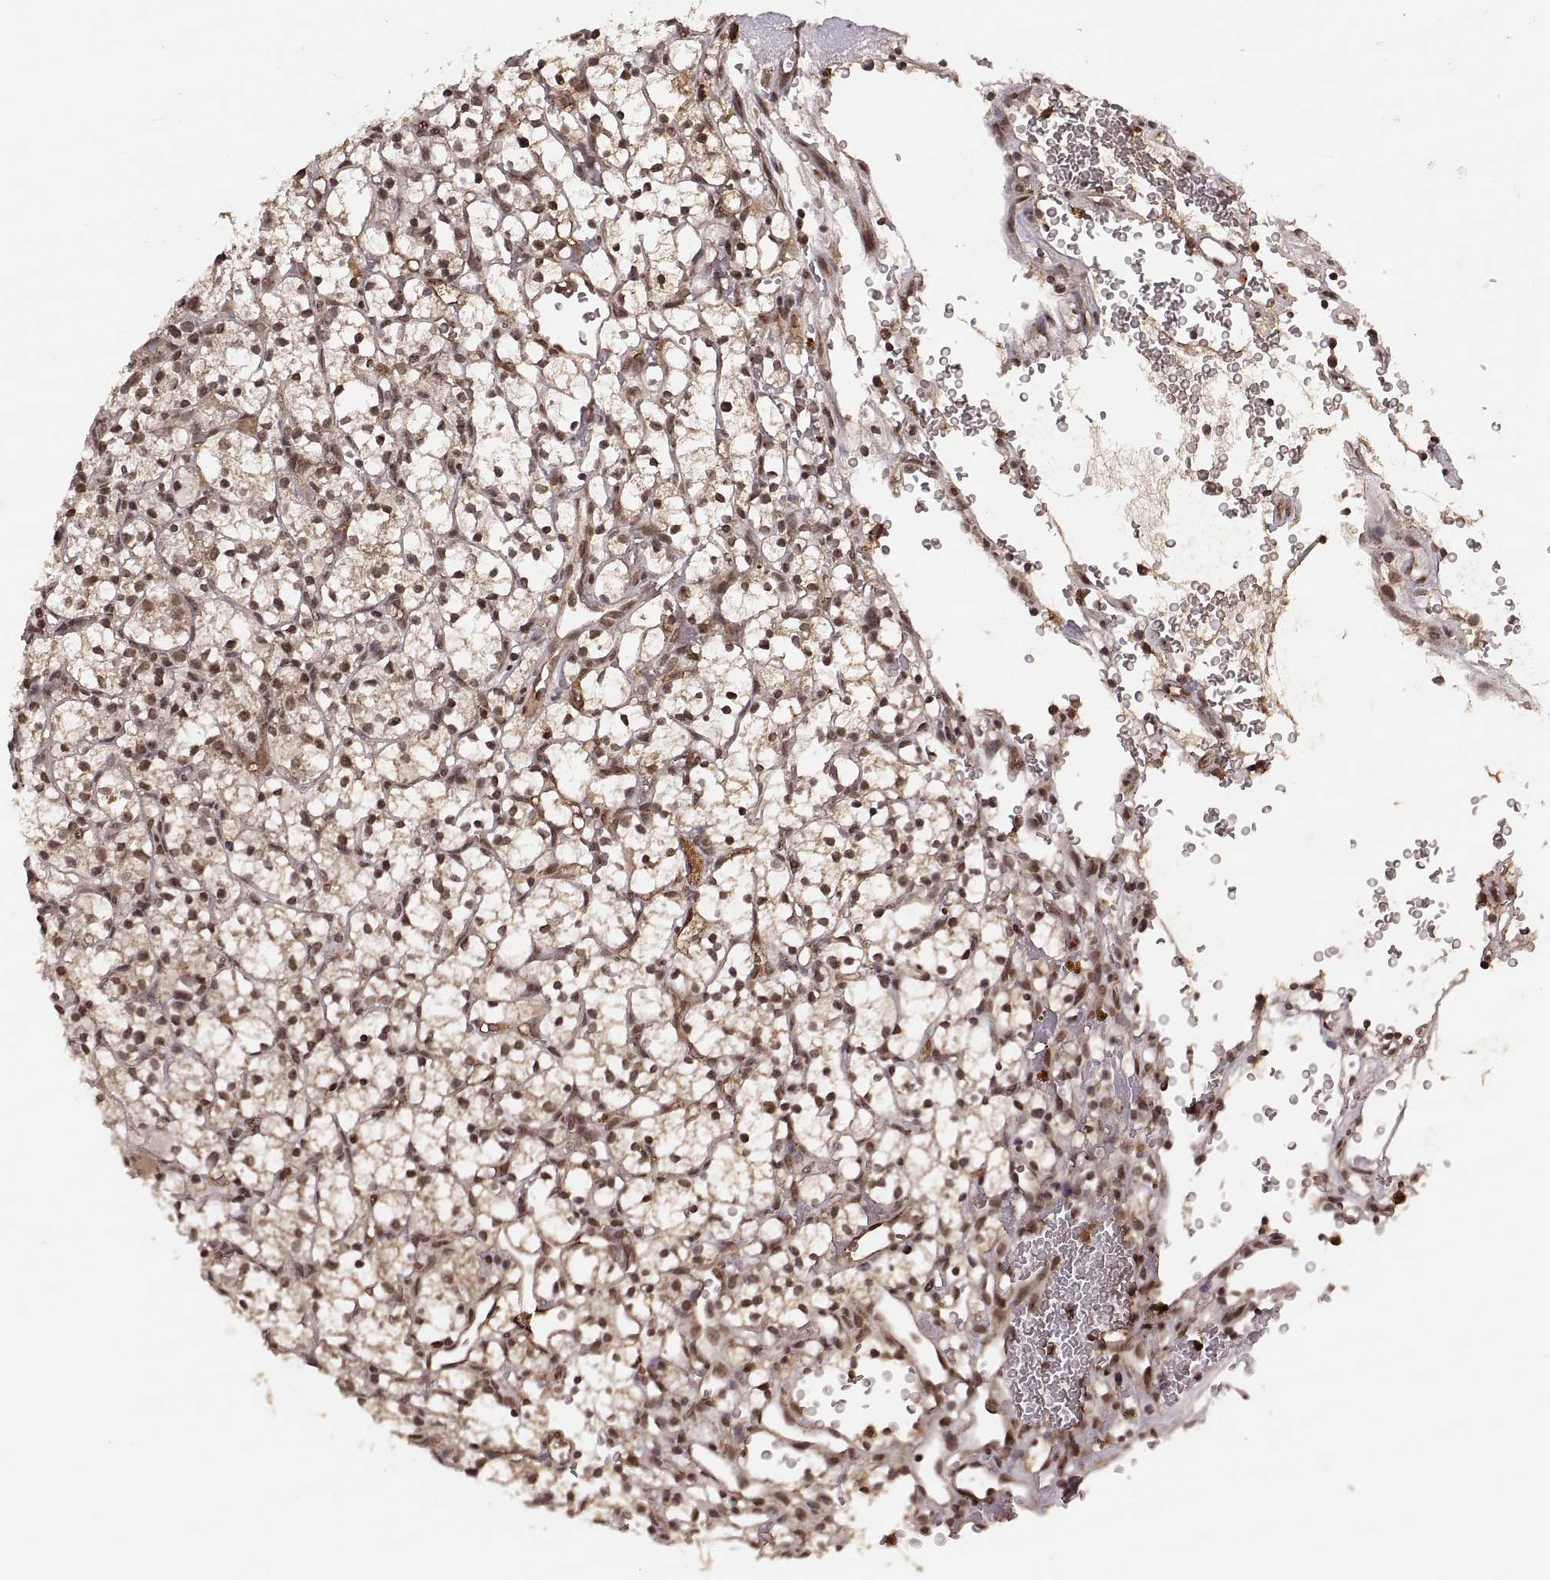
{"staining": {"intensity": "moderate", "quantity": ">75%", "location": "nuclear"}, "tissue": "renal cancer", "cell_type": "Tumor cells", "image_type": "cancer", "snomed": [{"axis": "morphology", "description": "Adenocarcinoma, NOS"}, {"axis": "topography", "description": "Kidney"}], "caption": "Renal cancer was stained to show a protein in brown. There is medium levels of moderate nuclear expression in approximately >75% of tumor cells.", "gene": "RFT1", "patient": {"sex": "female", "age": 64}}